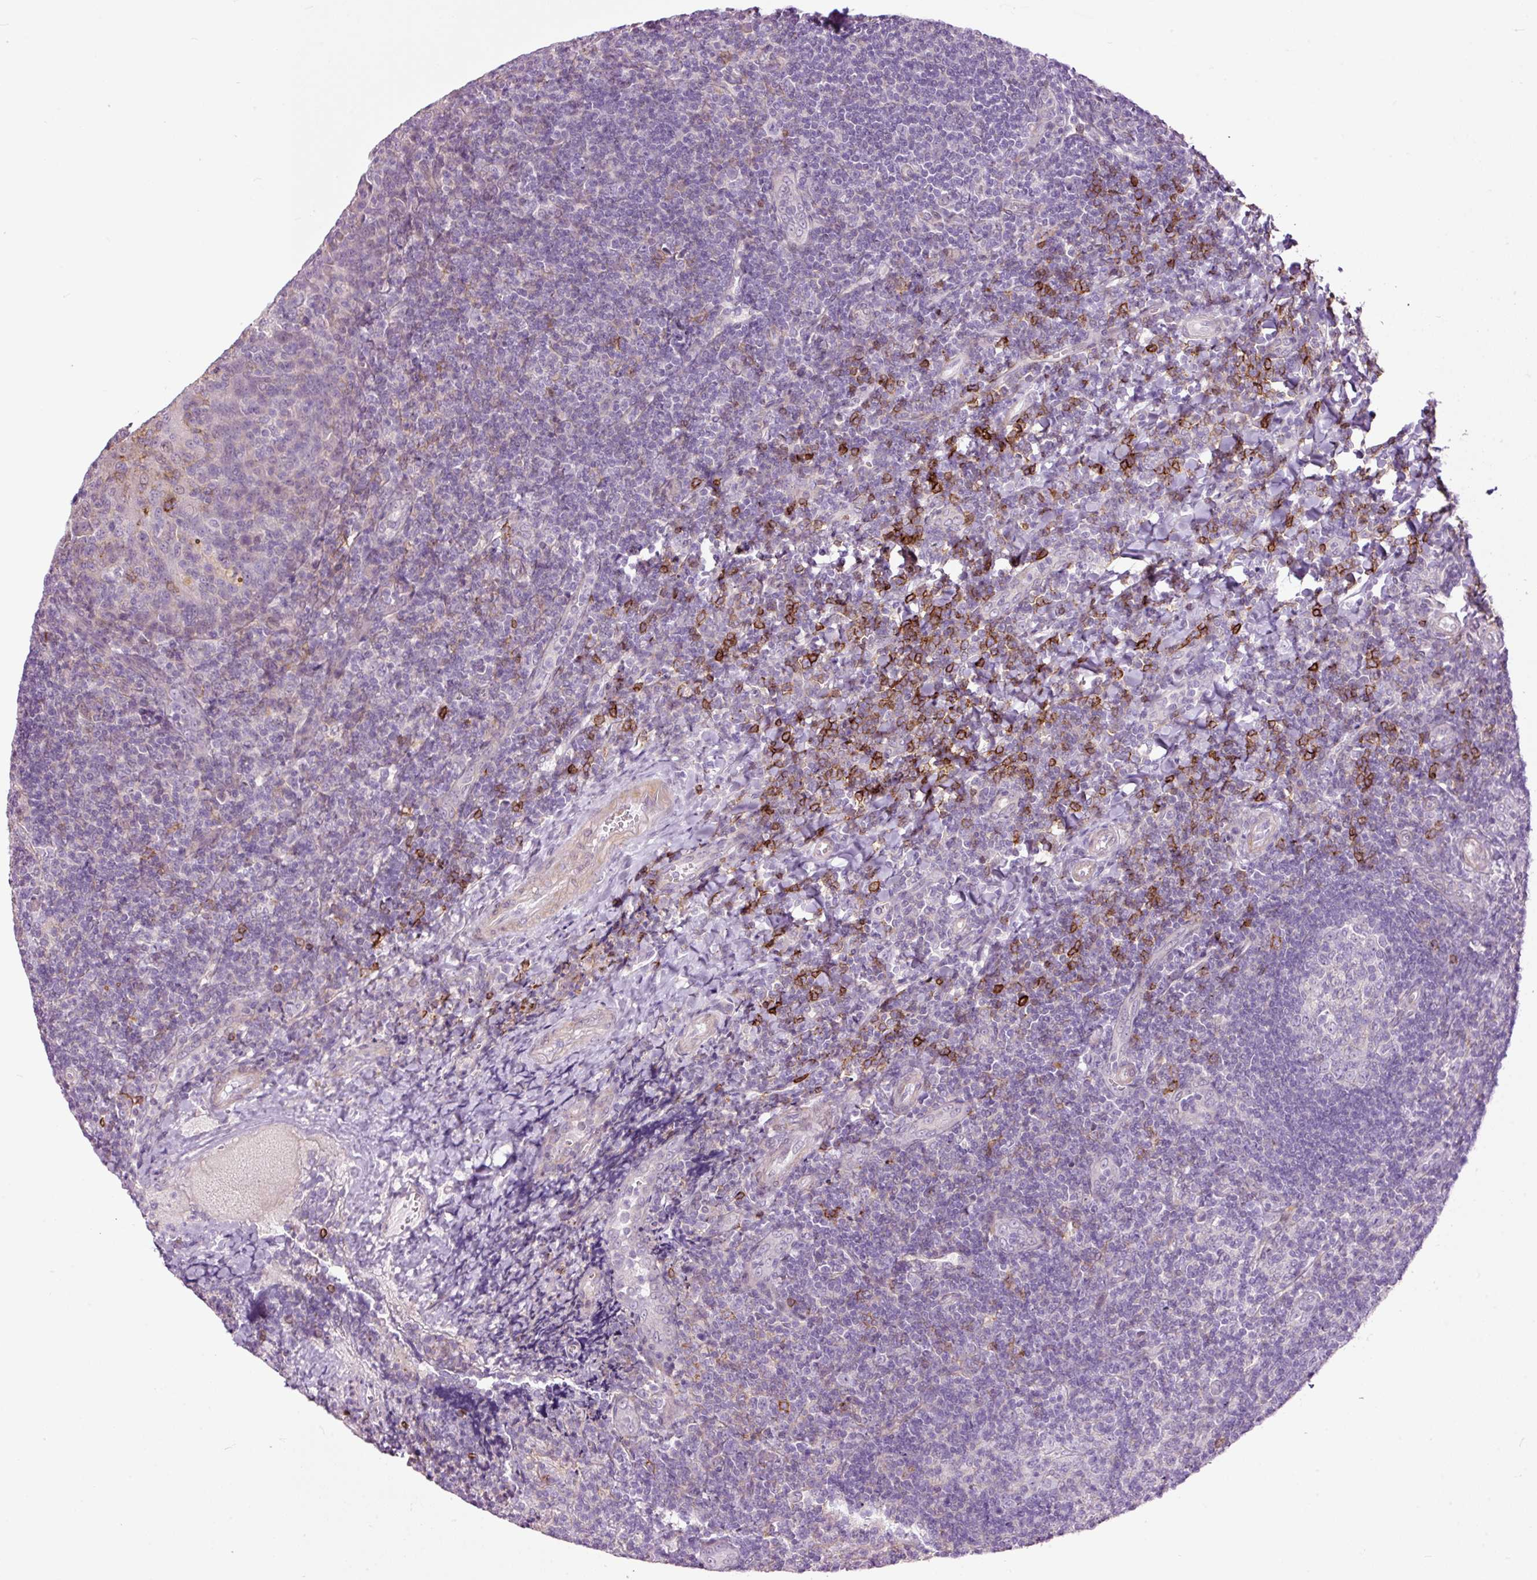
{"staining": {"intensity": "negative", "quantity": "none", "location": "none"}, "tissue": "tonsil", "cell_type": "Germinal center cells", "image_type": "normal", "snomed": [{"axis": "morphology", "description": "Normal tissue, NOS"}, {"axis": "topography", "description": "Tonsil"}], "caption": "Immunohistochemical staining of unremarkable human tonsil reveals no significant expression in germinal center cells. (Brightfield microscopy of DAB (3,3'-diaminobenzidine) IHC at high magnification).", "gene": "FCRL4", "patient": {"sex": "male", "age": 17}}